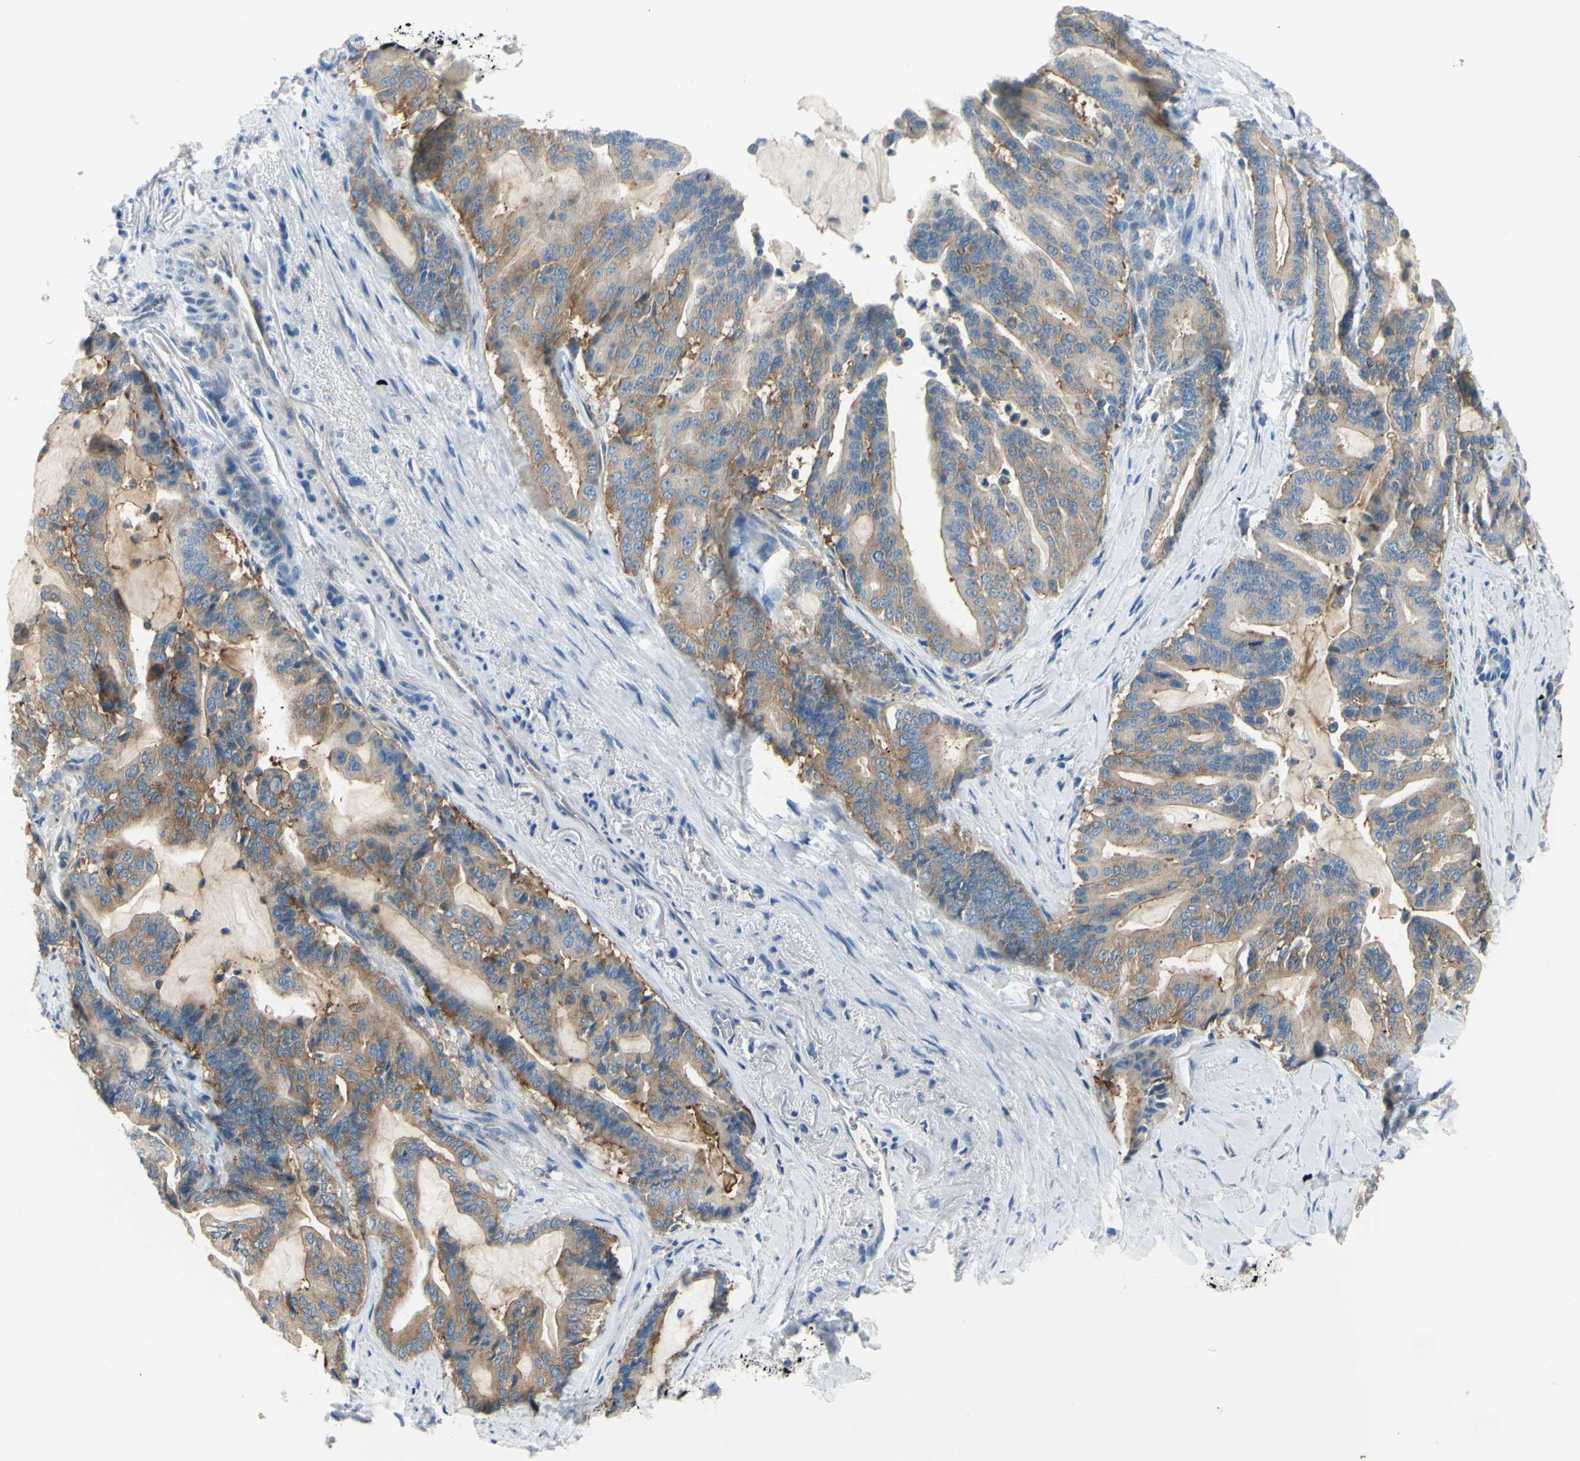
{"staining": {"intensity": "moderate", "quantity": ">75%", "location": "cytoplasmic/membranous"}, "tissue": "pancreatic cancer", "cell_type": "Tumor cells", "image_type": "cancer", "snomed": [{"axis": "morphology", "description": "Adenocarcinoma, NOS"}, {"axis": "topography", "description": "Pancreas"}], "caption": "Immunohistochemical staining of pancreatic adenocarcinoma exhibits medium levels of moderate cytoplasmic/membranous expression in about >75% of tumor cells.", "gene": "FRMD4B", "patient": {"sex": "male", "age": 63}}